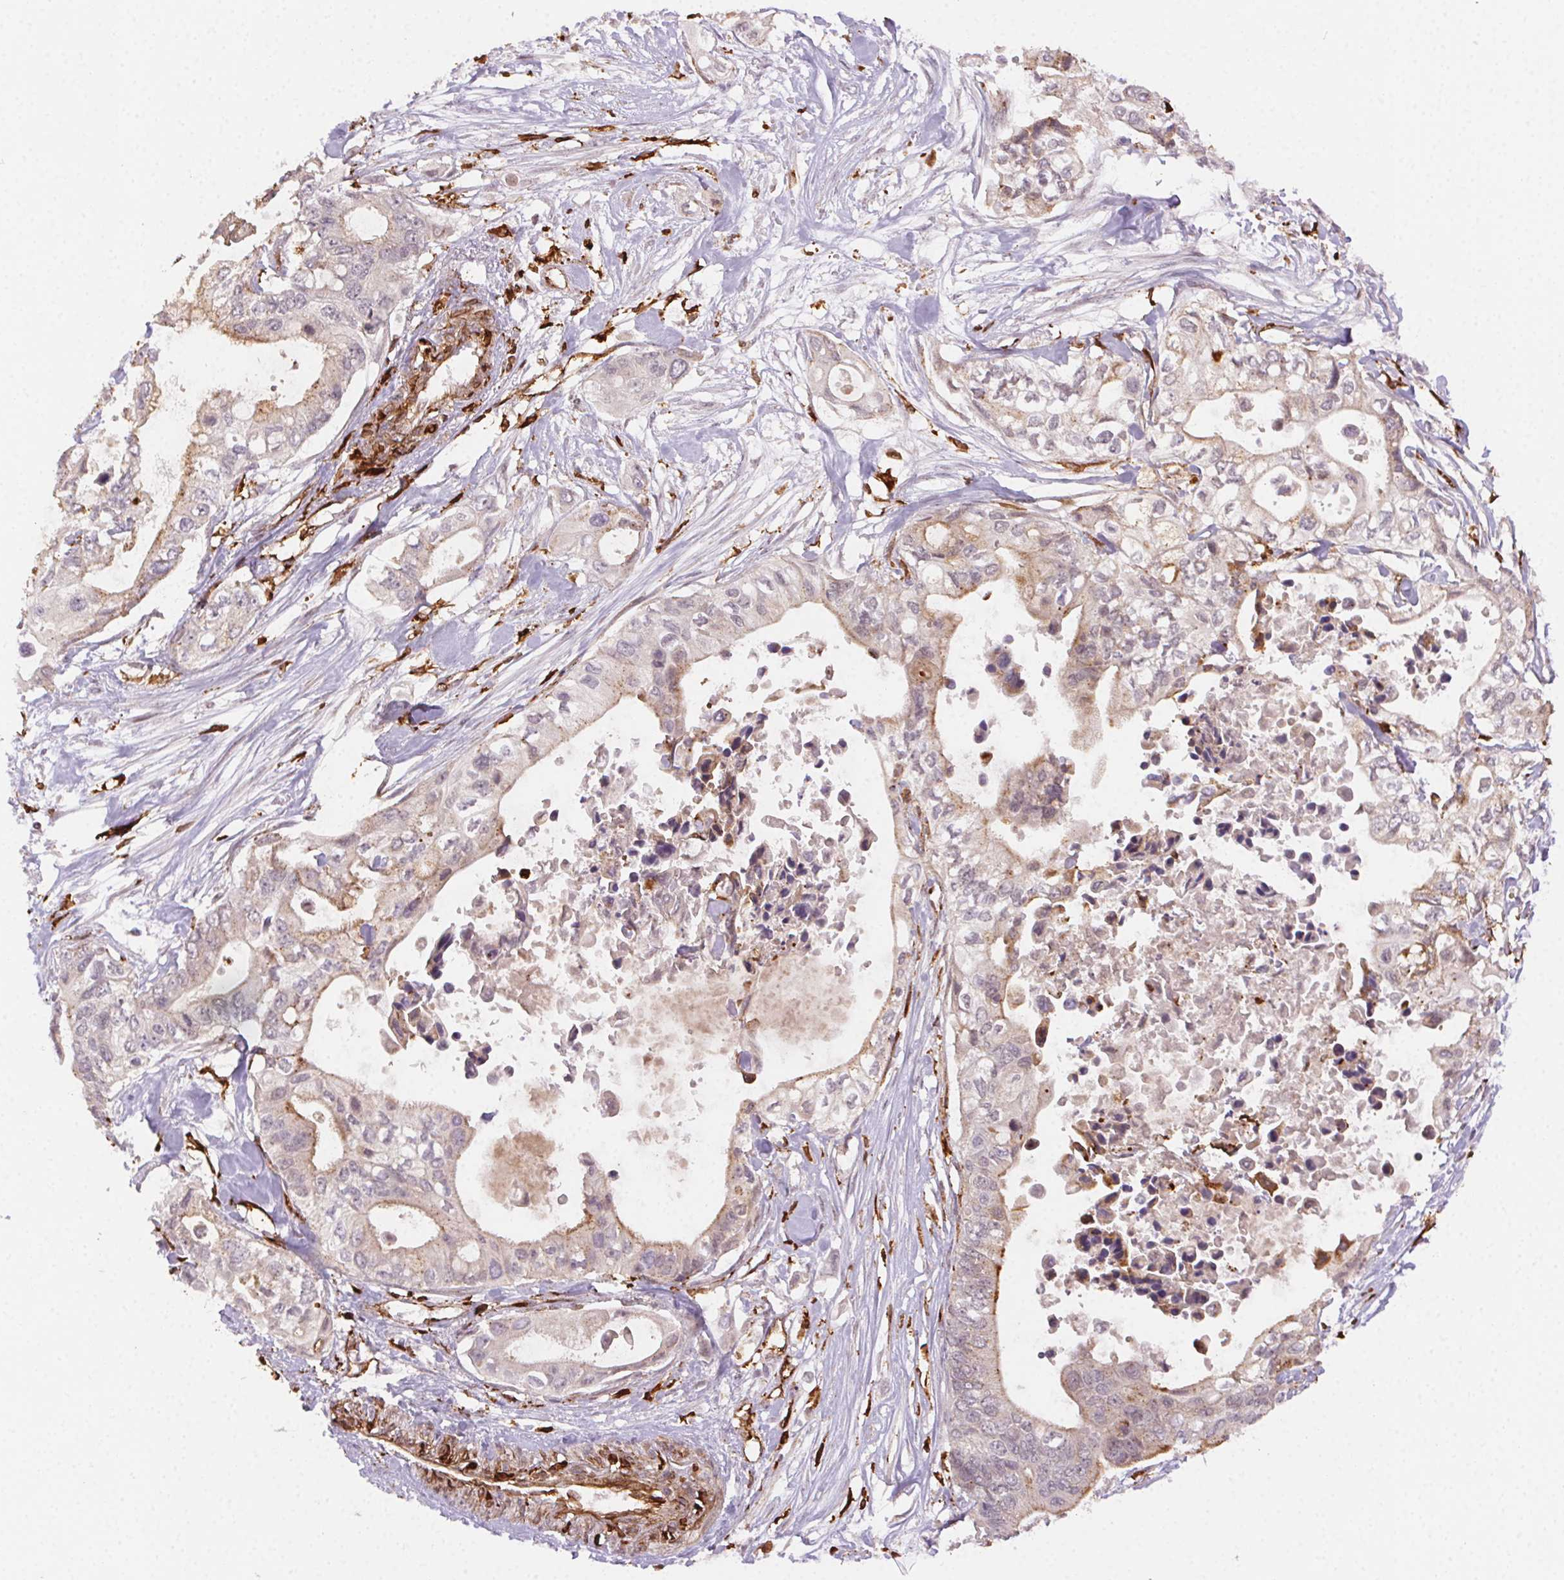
{"staining": {"intensity": "weak", "quantity": "<25%", "location": "cytoplasmic/membranous"}, "tissue": "pancreatic cancer", "cell_type": "Tumor cells", "image_type": "cancer", "snomed": [{"axis": "morphology", "description": "Adenocarcinoma, NOS"}, {"axis": "topography", "description": "Pancreas"}], "caption": "Immunohistochemical staining of human adenocarcinoma (pancreatic) reveals no significant staining in tumor cells.", "gene": "RNASET2", "patient": {"sex": "female", "age": 63}}